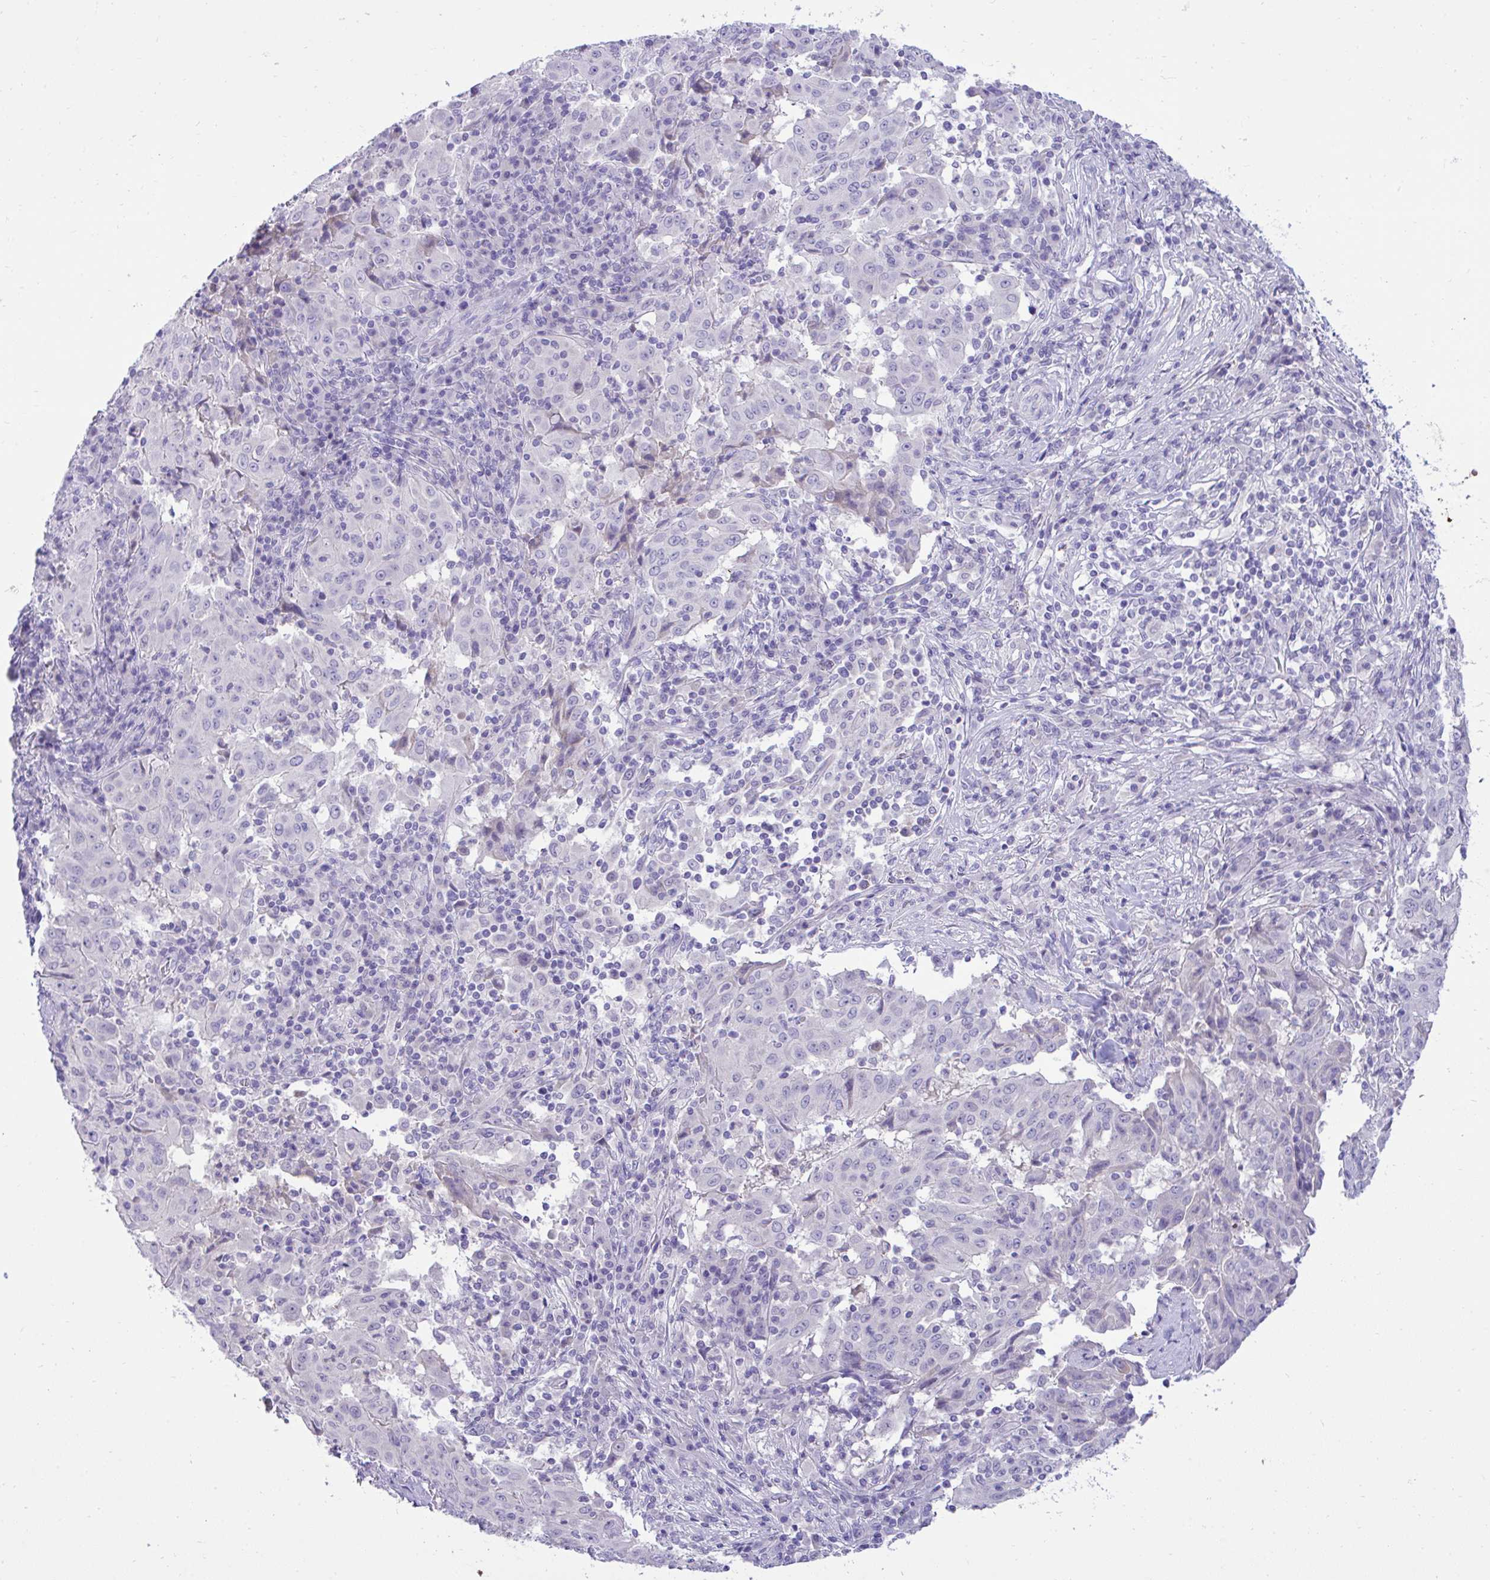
{"staining": {"intensity": "negative", "quantity": "none", "location": "none"}, "tissue": "pancreatic cancer", "cell_type": "Tumor cells", "image_type": "cancer", "snomed": [{"axis": "morphology", "description": "Adenocarcinoma, NOS"}, {"axis": "topography", "description": "Pancreas"}], "caption": "A micrograph of human adenocarcinoma (pancreatic) is negative for staining in tumor cells.", "gene": "TMCO5A", "patient": {"sex": "male", "age": 63}}